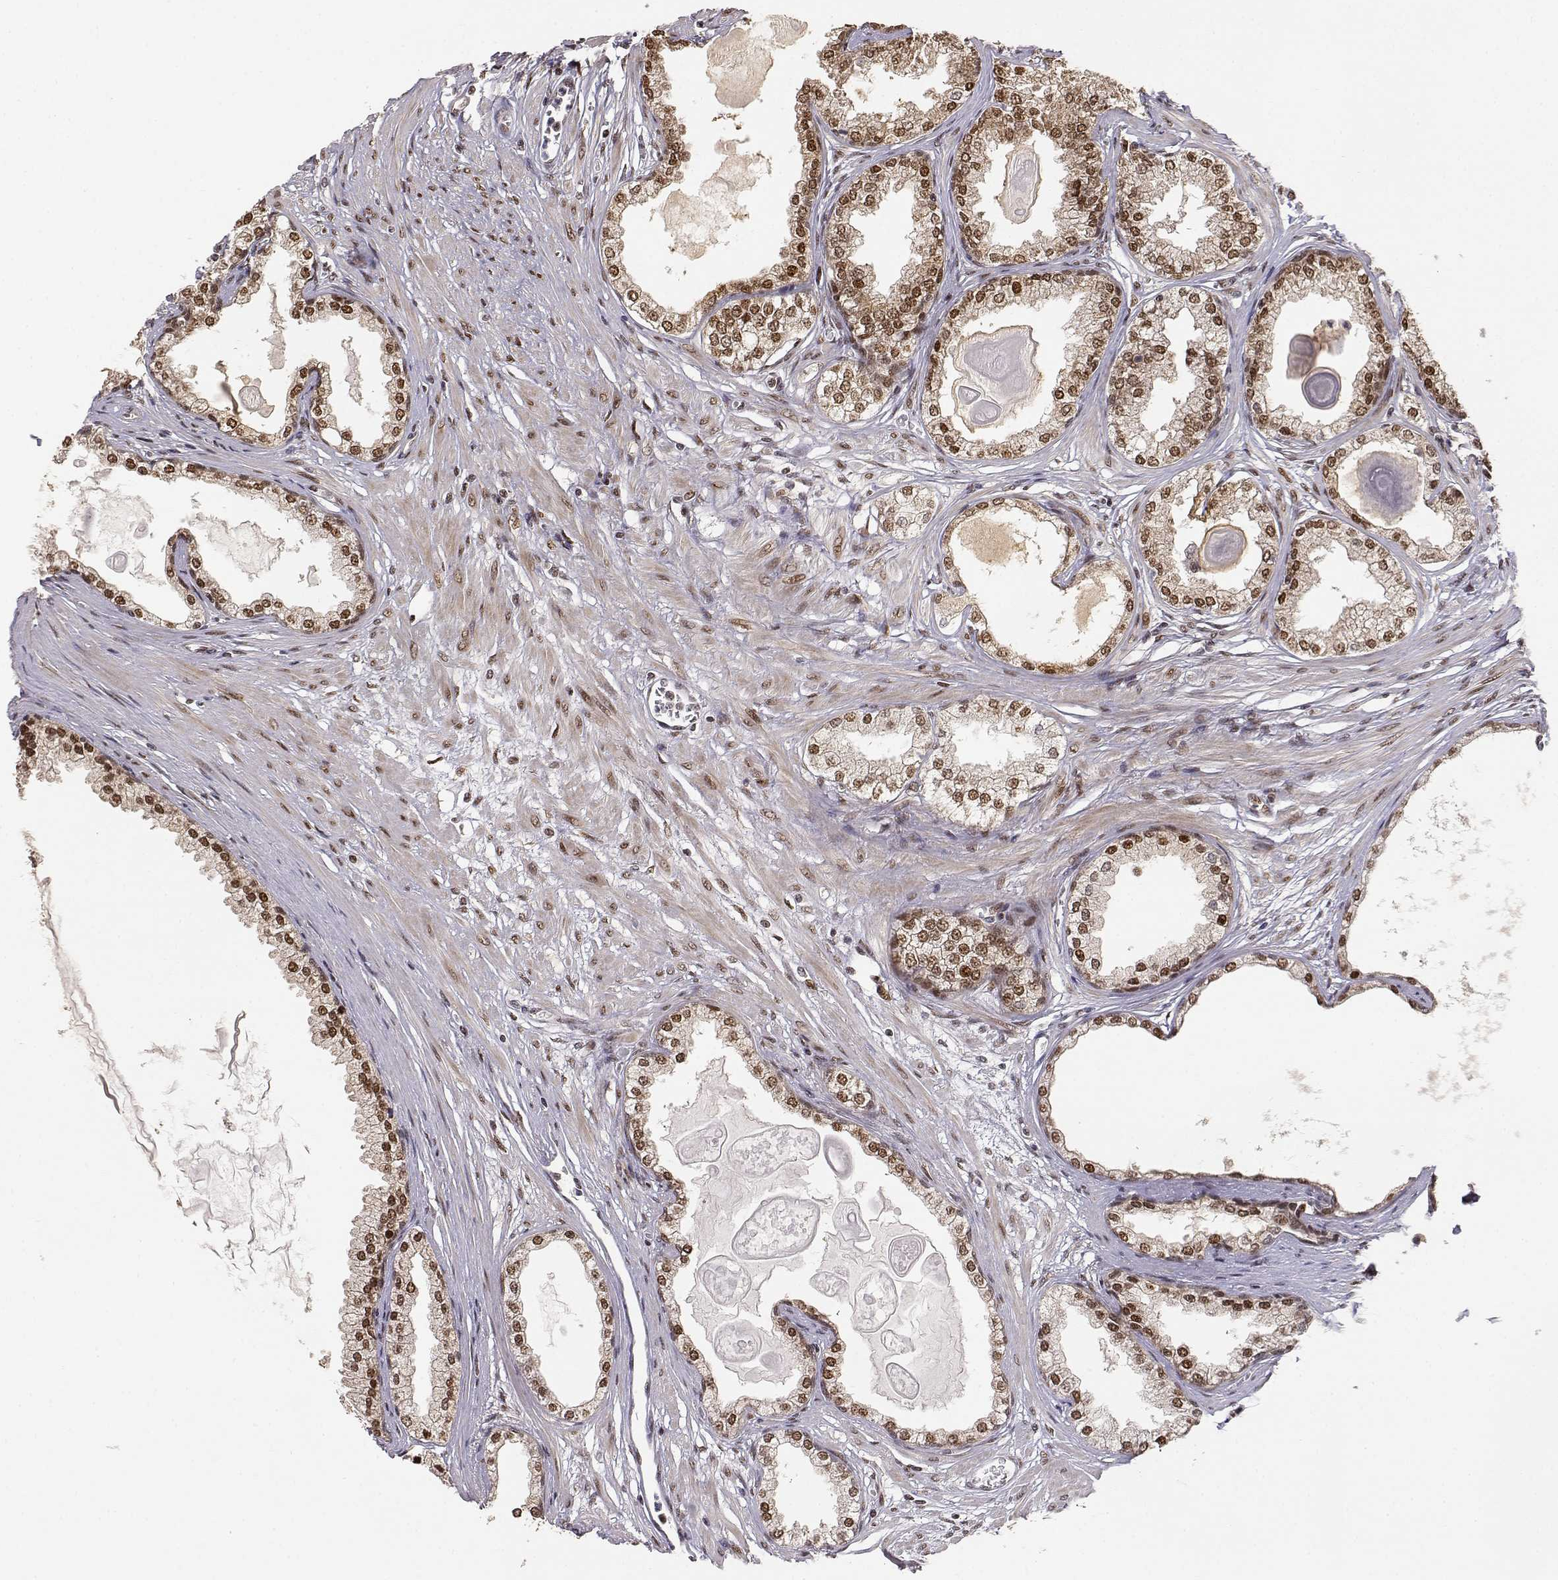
{"staining": {"intensity": "strong", "quantity": "25%-75%", "location": "nuclear"}, "tissue": "prostate cancer", "cell_type": "Tumor cells", "image_type": "cancer", "snomed": [{"axis": "morphology", "description": "Normal tissue, NOS"}, {"axis": "morphology", "description": "Adenocarcinoma, High grade"}, {"axis": "topography", "description": "Prostate"}], "caption": "The immunohistochemical stain highlights strong nuclear positivity in tumor cells of high-grade adenocarcinoma (prostate) tissue.", "gene": "BRCA1", "patient": {"sex": "male", "age": 83}}